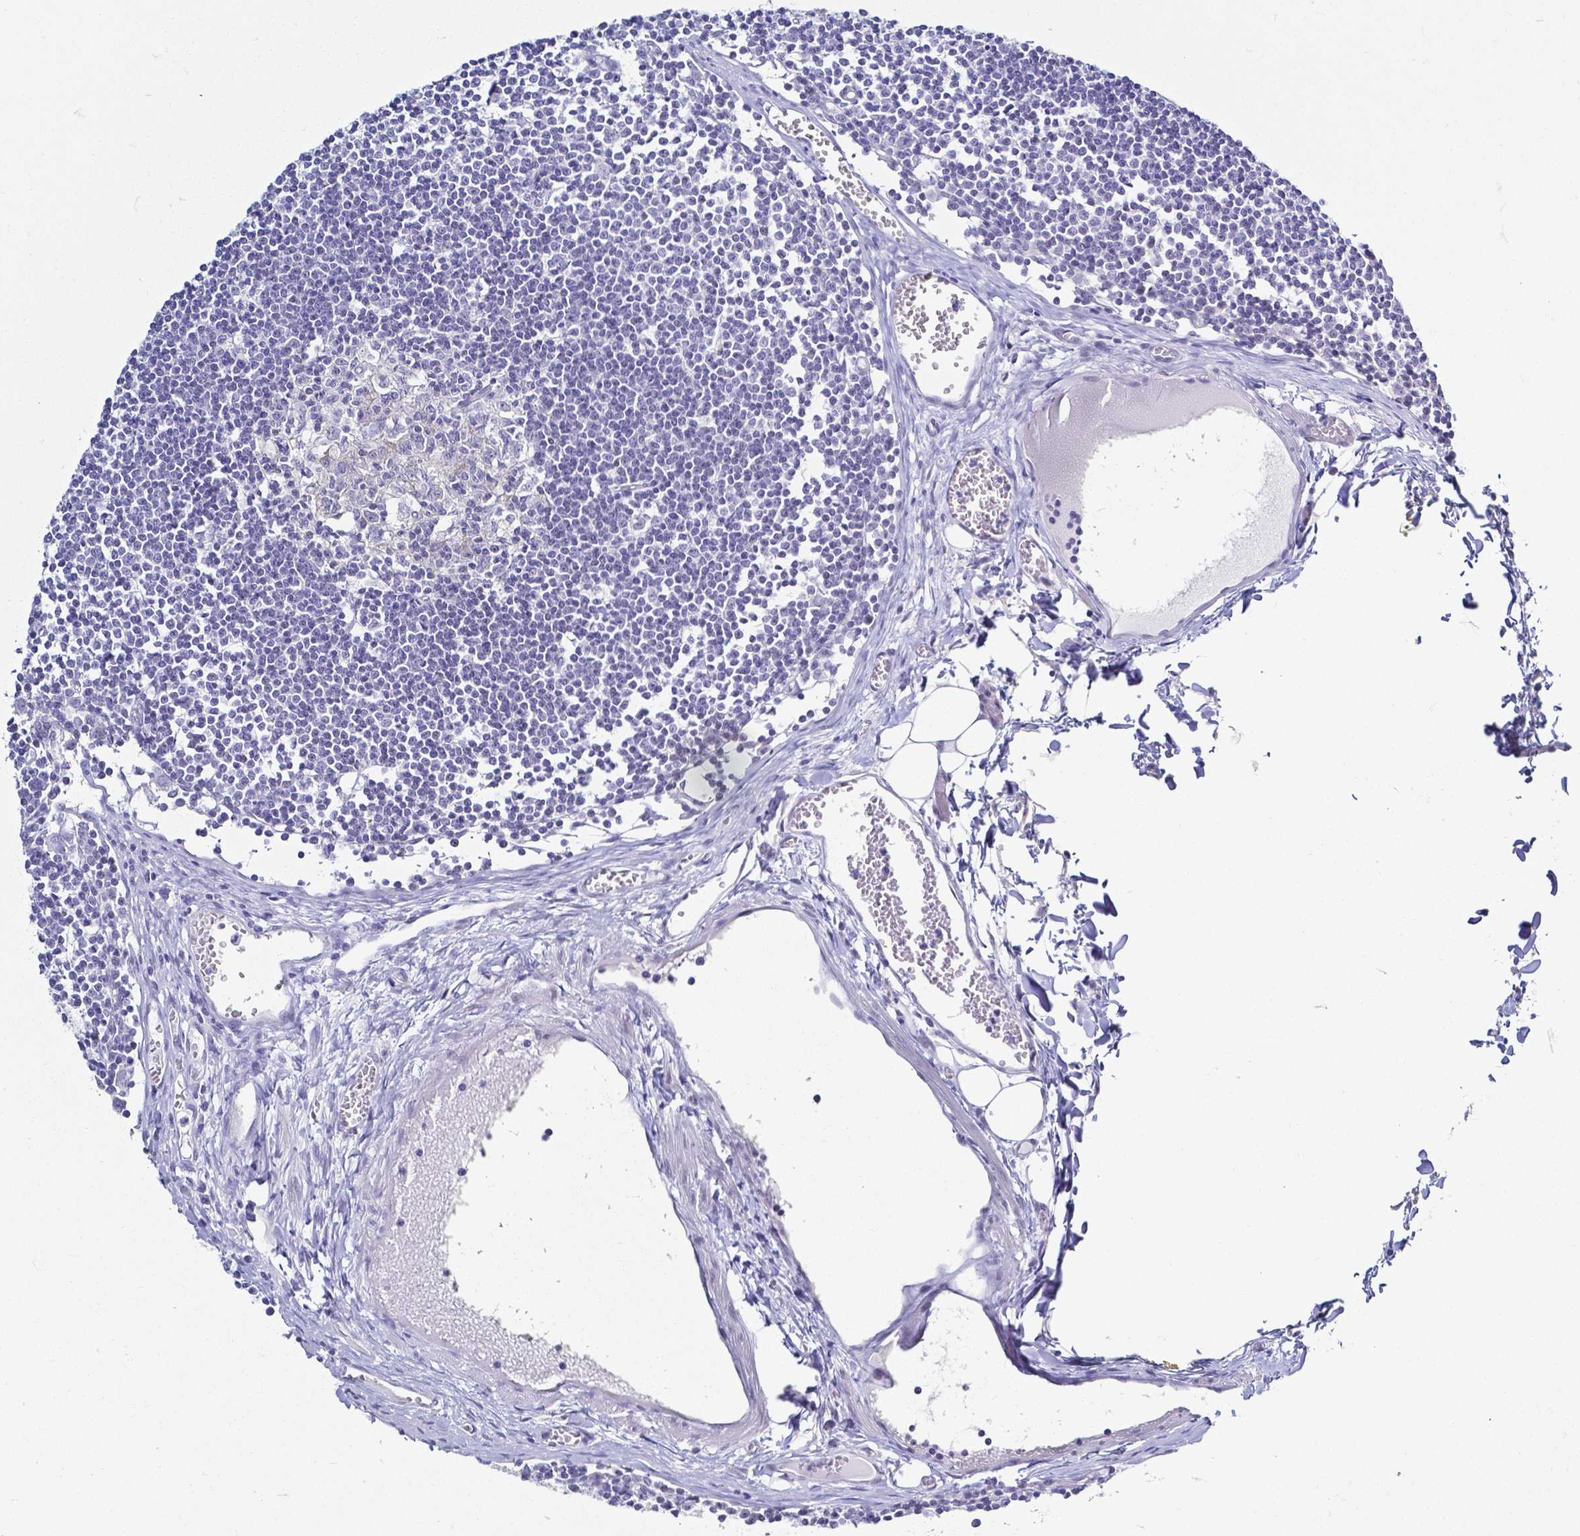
{"staining": {"intensity": "negative", "quantity": "none", "location": "none"}, "tissue": "lymph node", "cell_type": "Germinal center cells", "image_type": "normal", "snomed": [{"axis": "morphology", "description": "Normal tissue, NOS"}, {"axis": "topography", "description": "Lymph node"}], "caption": "Protein analysis of benign lymph node demonstrates no significant staining in germinal center cells. Nuclei are stained in blue.", "gene": "FAM83G", "patient": {"sex": "female", "age": 11}}